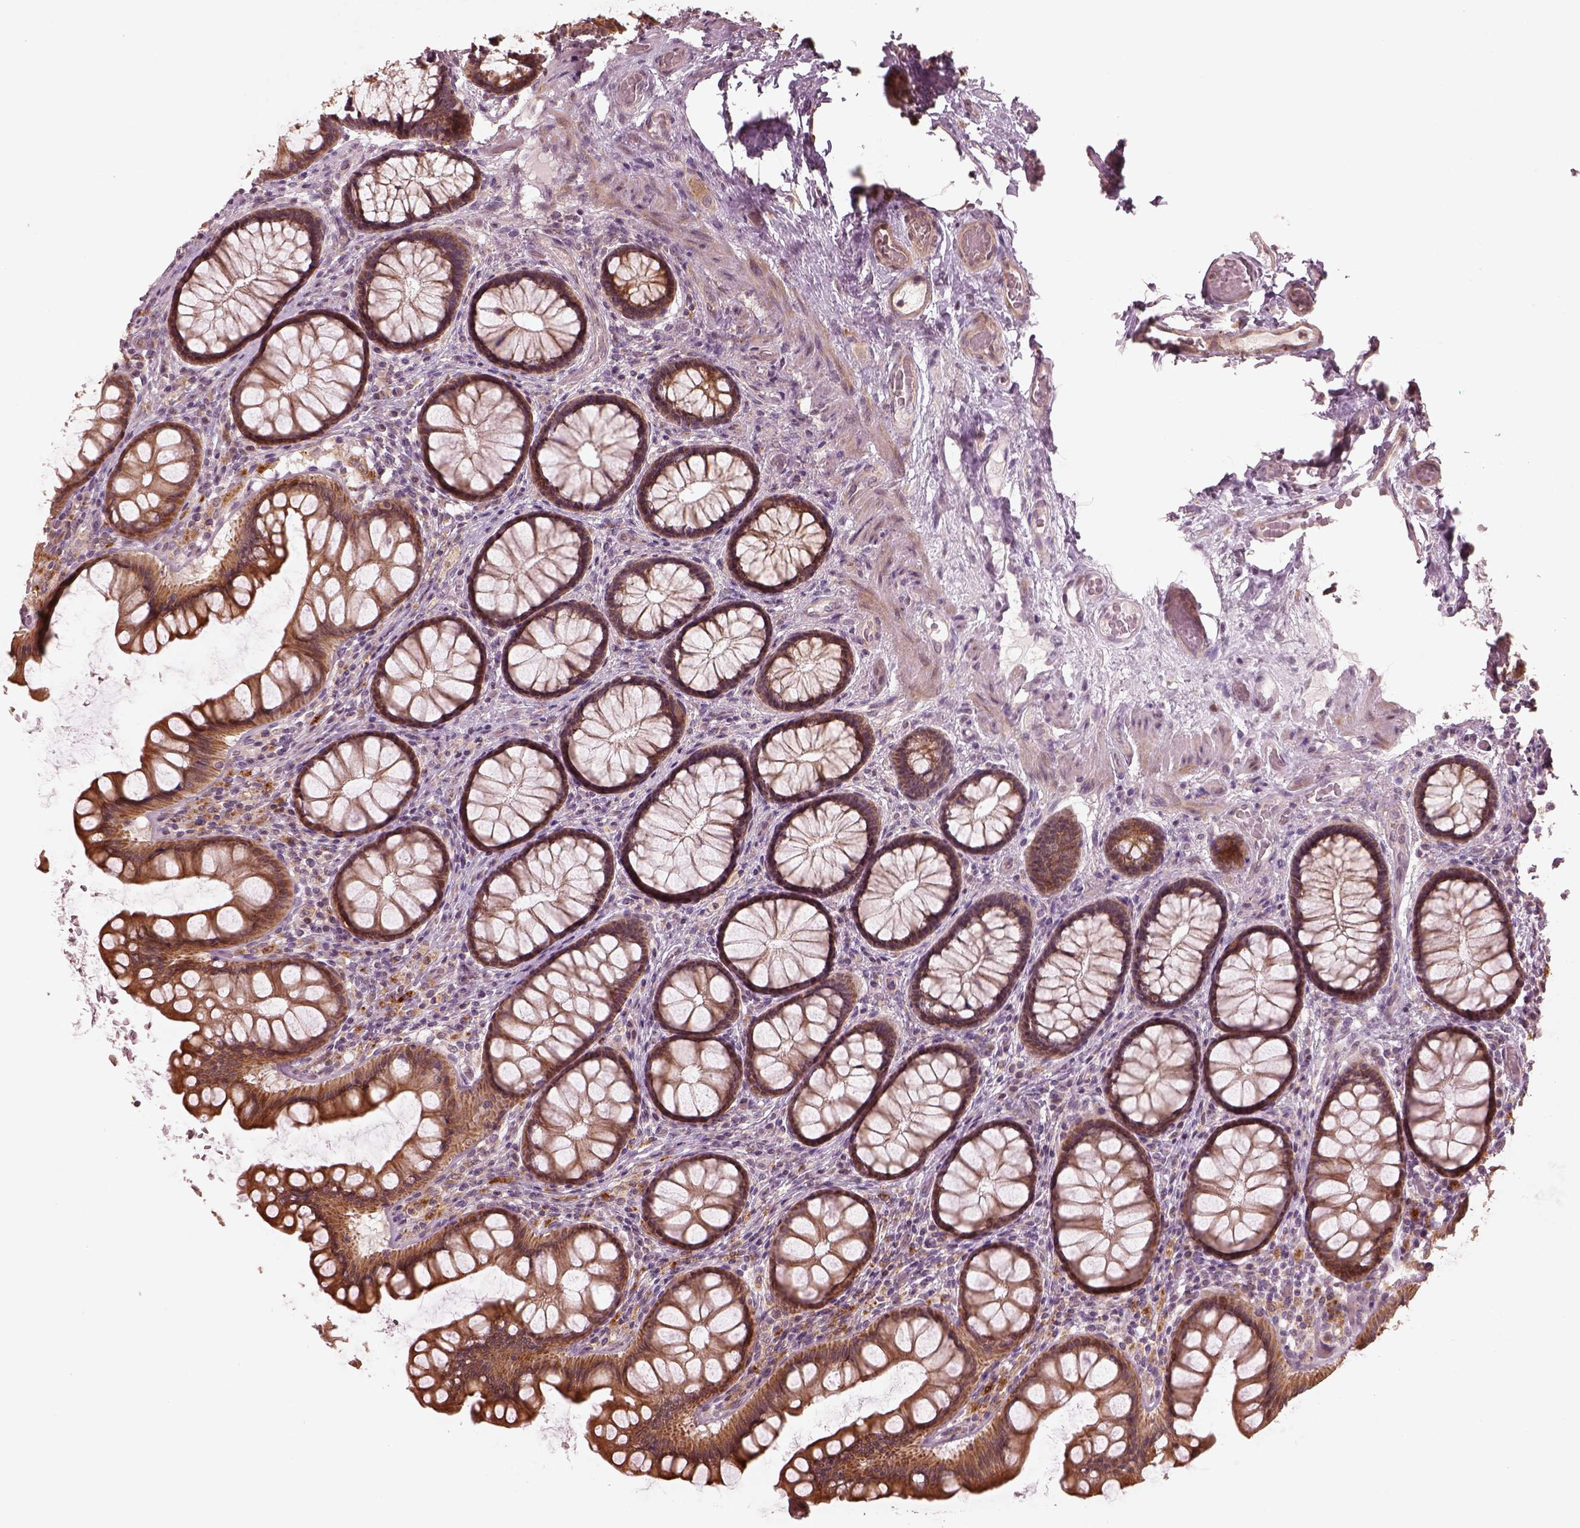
{"staining": {"intensity": "negative", "quantity": "none", "location": "none"}, "tissue": "colon", "cell_type": "Endothelial cells", "image_type": "normal", "snomed": [{"axis": "morphology", "description": "Normal tissue, NOS"}, {"axis": "topography", "description": "Colon"}], "caption": "The micrograph displays no significant expression in endothelial cells of colon. (Immunohistochemistry (ihc), brightfield microscopy, high magnification).", "gene": "SLC25A46", "patient": {"sex": "female", "age": 65}}